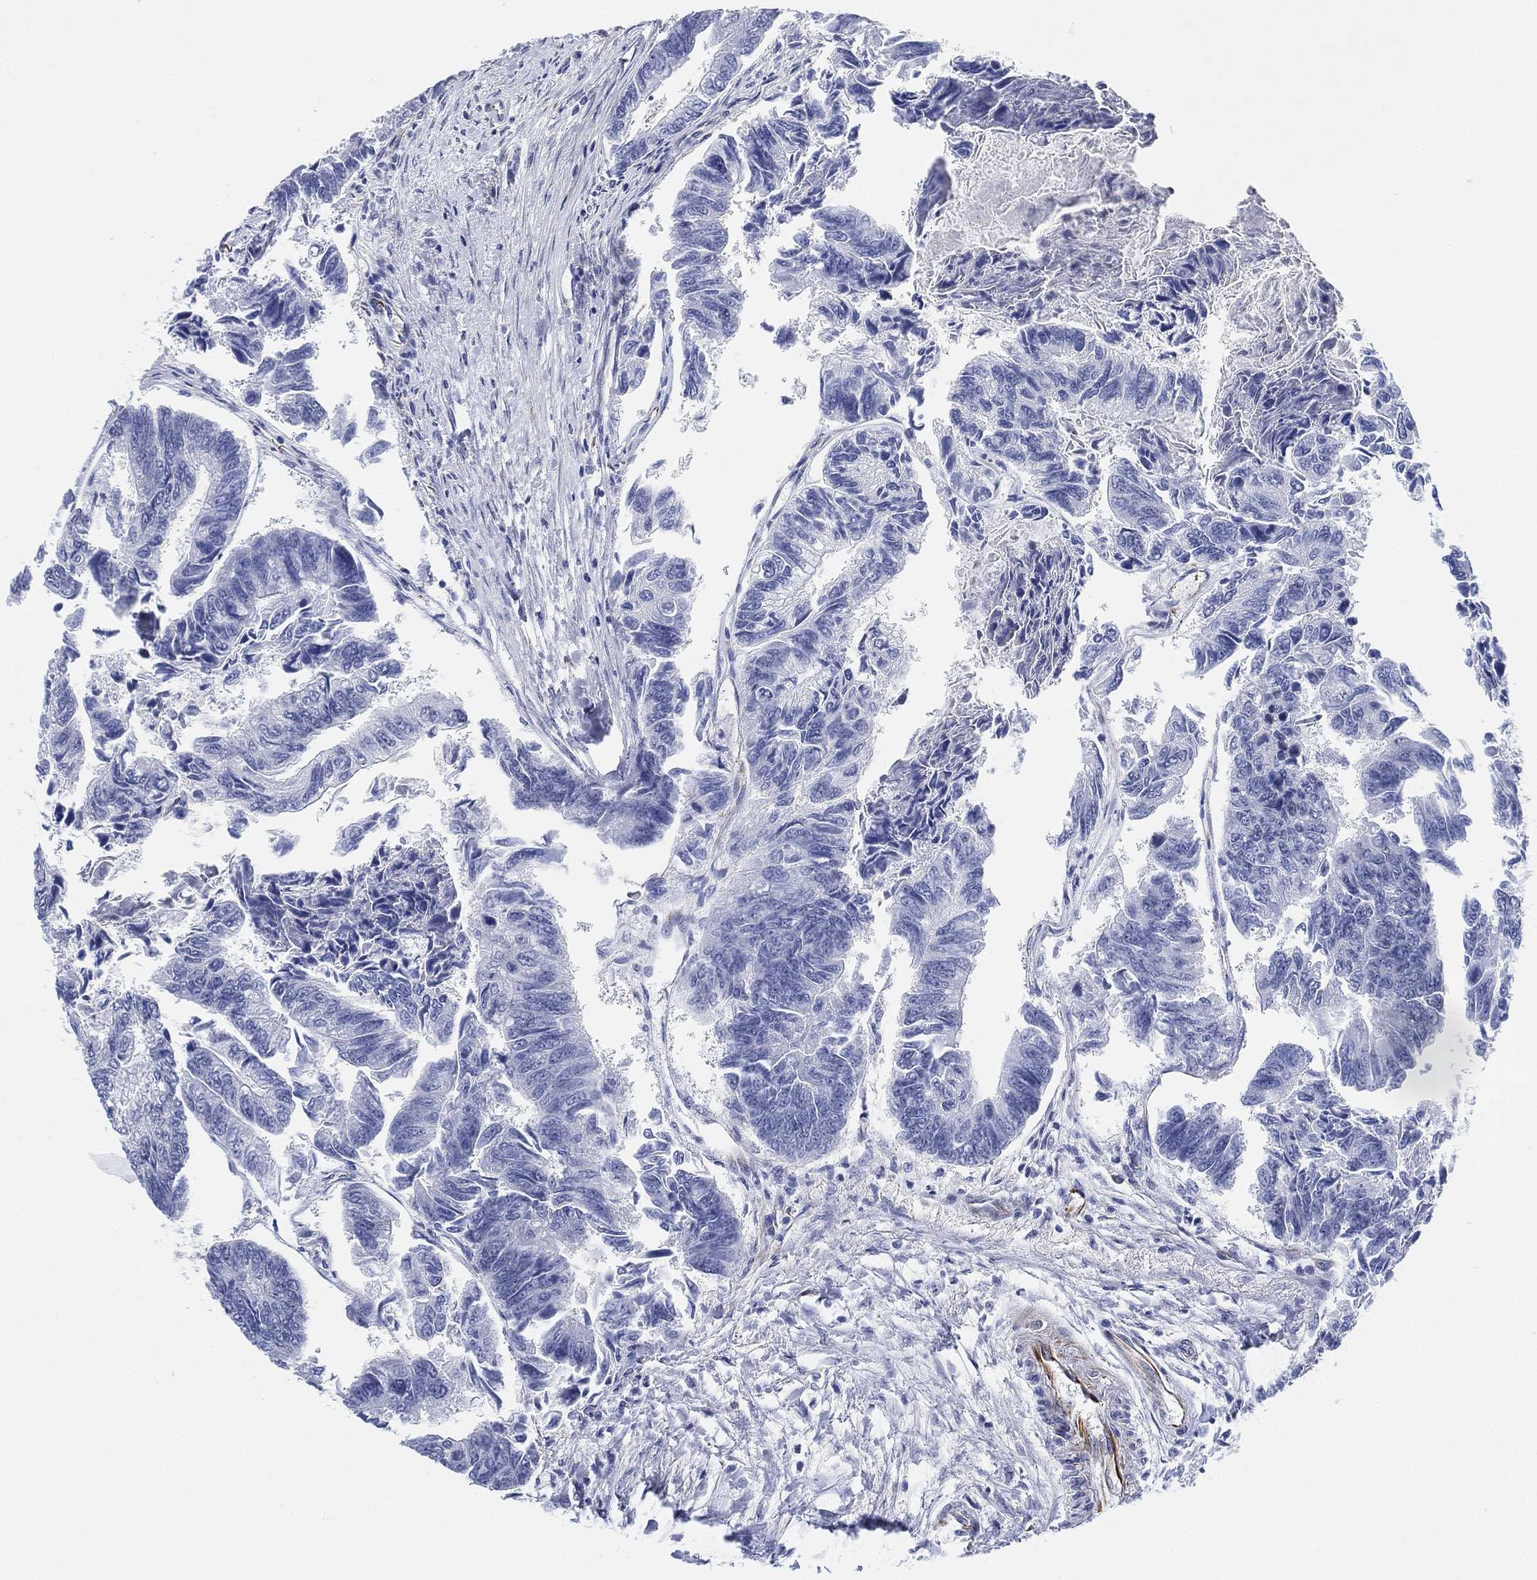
{"staining": {"intensity": "negative", "quantity": "none", "location": "none"}, "tissue": "colorectal cancer", "cell_type": "Tumor cells", "image_type": "cancer", "snomed": [{"axis": "morphology", "description": "Adenocarcinoma, NOS"}, {"axis": "topography", "description": "Colon"}], "caption": "Tumor cells show no significant protein staining in colorectal cancer (adenocarcinoma).", "gene": "PSKH2", "patient": {"sex": "female", "age": 65}}